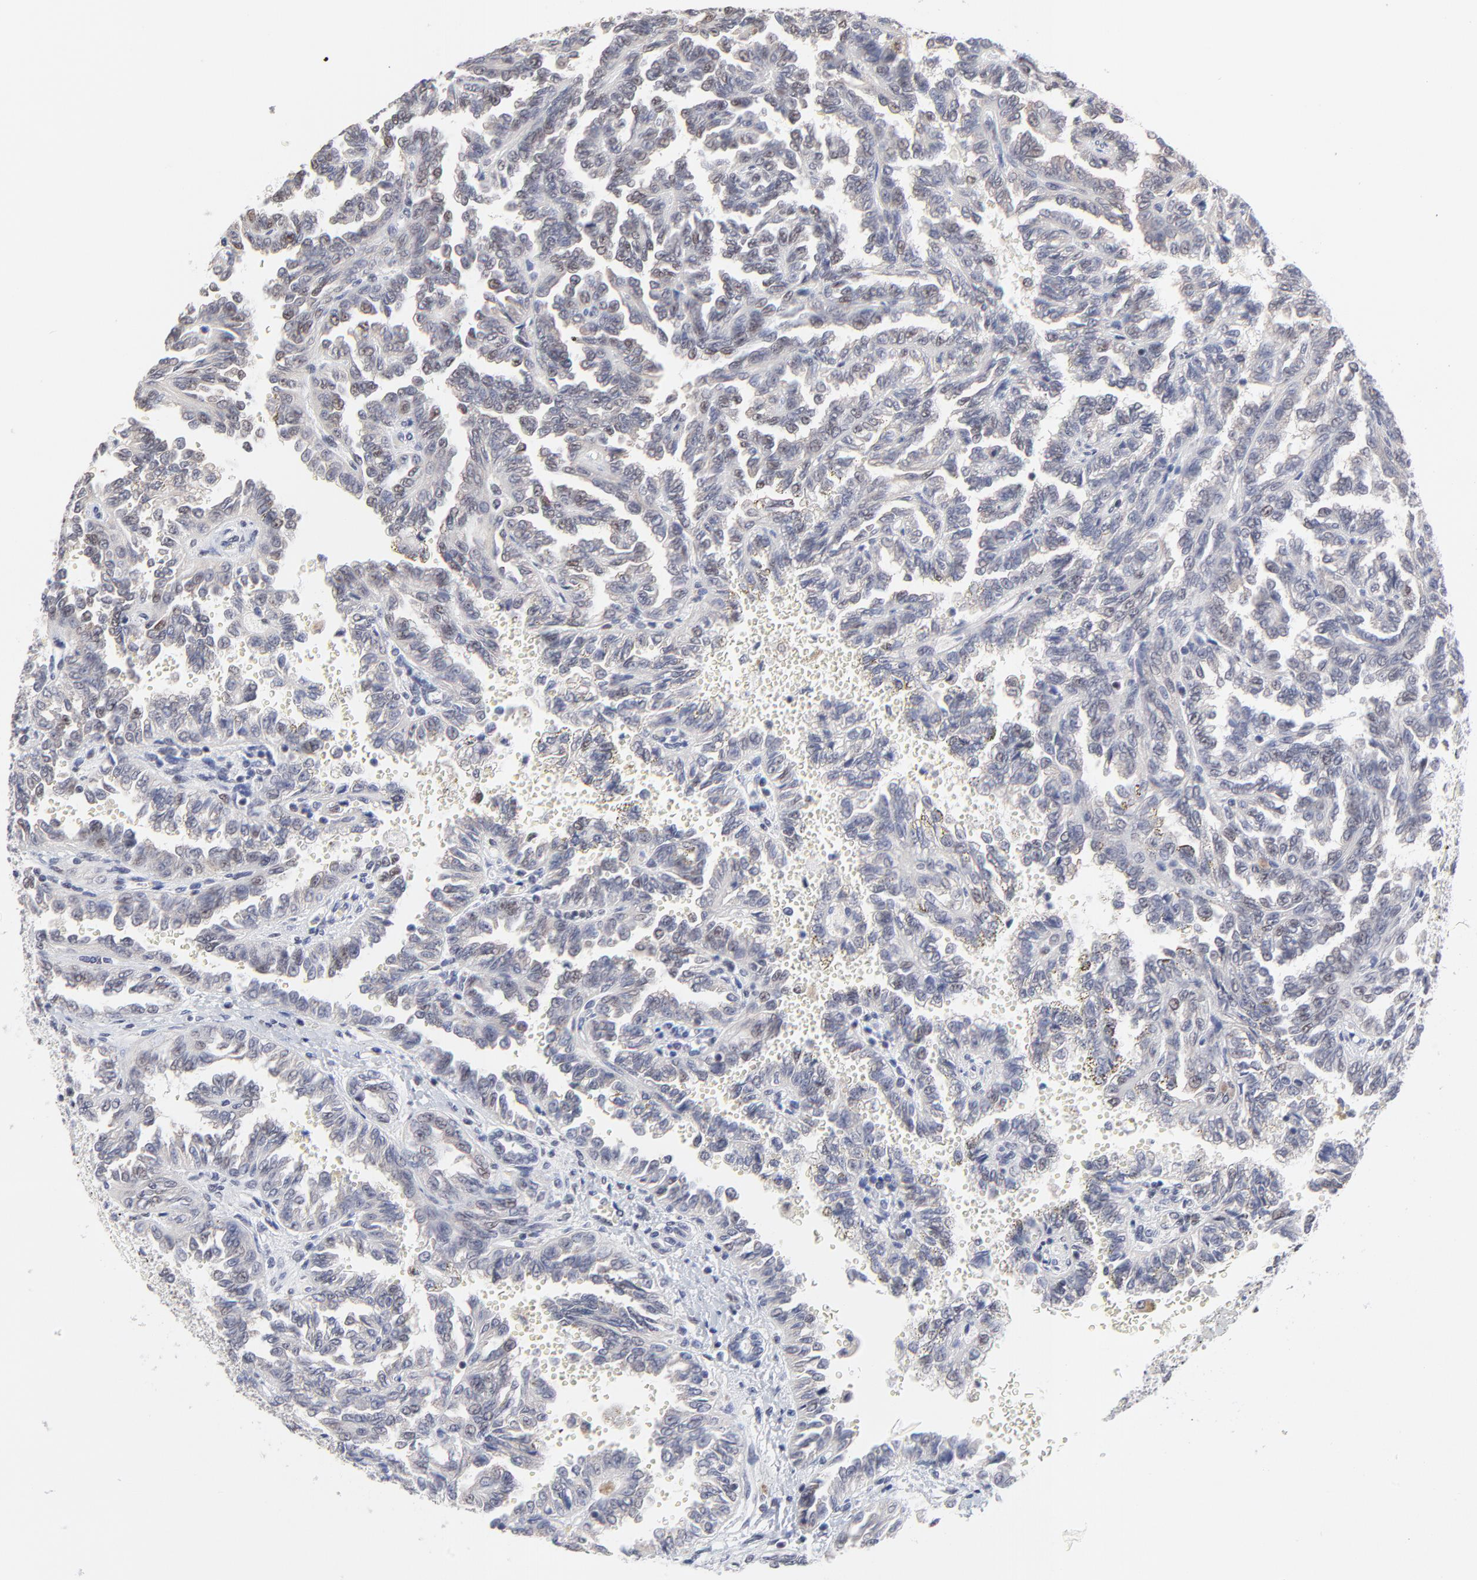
{"staining": {"intensity": "weak", "quantity": "25%-75%", "location": "nuclear"}, "tissue": "renal cancer", "cell_type": "Tumor cells", "image_type": "cancer", "snomed": [{"axis": "morphology", "description": "Inflammation, NOS"}, {"axis": "morphology", "description": "Adenocarcinoma, NOS"}, {"axis": "topography", "description": "Kidney"}], "caption": "Protein positivity by IHC exhibits weak nuclear staining in about 25%-75% of tumor cells in adenocarcinoma (renal).", "gene": "OGFOD1", "patient": {"sex": "male", "age": 68}}